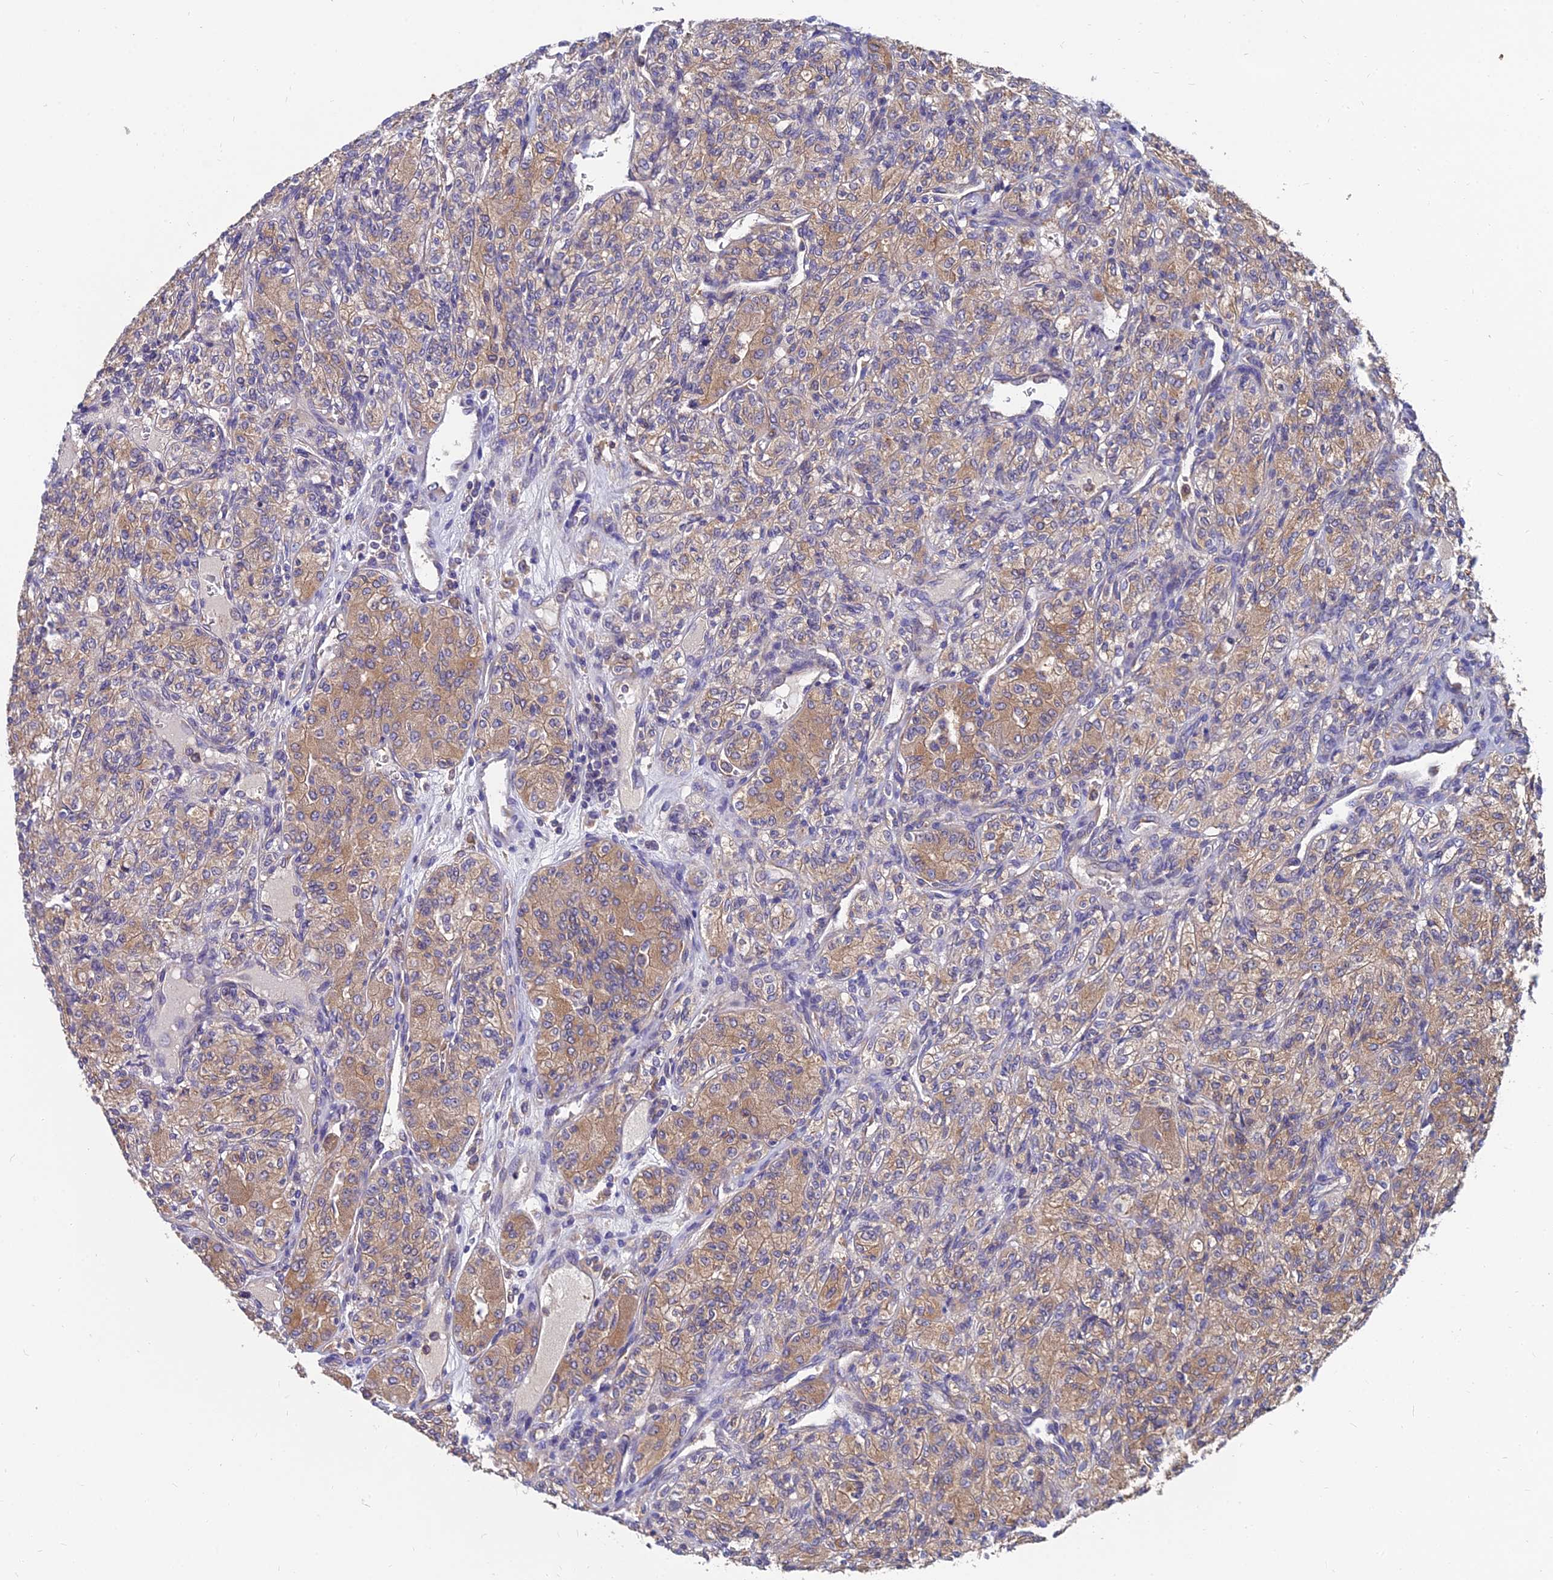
{"staining": {"intensity": "moderate", "quantity": ">75%", "location": "cytoplasmic/membranous"}, "tissue": "renal cancer", "cell_type": "Tumor cells", "image_type": "cancer", "snomed": [{"axis": "morphology", "description": "Adenocarcinoma, NOS"}, {"axis": "topography", "description": "Kidney"}], "caption": "Moderate cytoplasmic/membranous positivity is identified in about >75% of tumor cells in renal adenocarcinoma.", "gene": "UMAD1", "patient": {"sex": "male", "age": 77}}